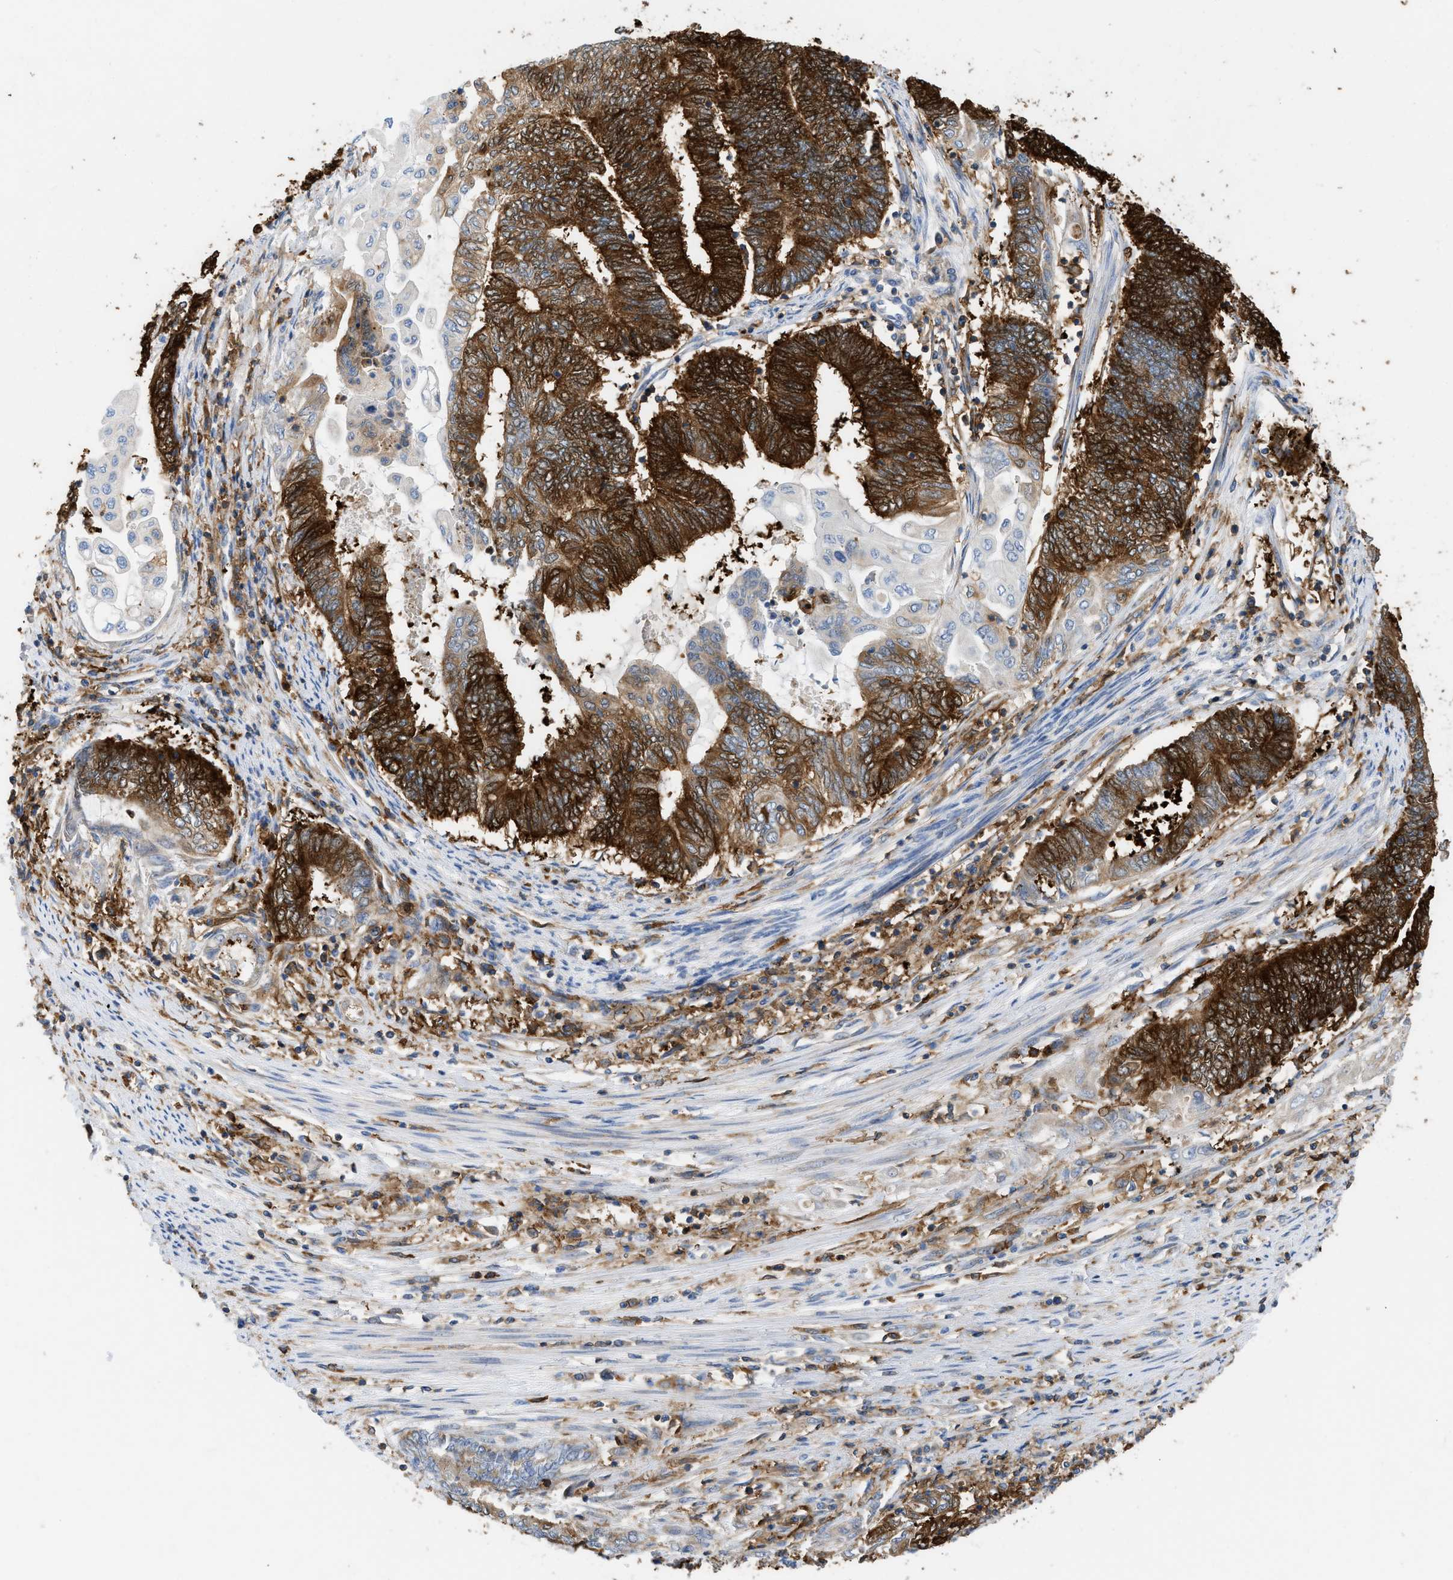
{"staining": {"intensity": "strong", "quantity": ">75%", "location": "cytoplasmic/membranous"}, "tissue": "endometrial cancer", "cell_type": "Tumor cells", "image_type": "cancer", "snomed": [{"axis": "morphology", "description": "Adenocarcinoma, NOS"}, {"axis": "topography", "description": "Uterus"}, {"axis": "topography", "description": "Endometrium"}], "caption": "Human endometrial cancer (adenocarcinoma) stained with a protein marker exhibits strong staining in tumor cells.", "gene": "GPAT4", "patient": {"sex": "female", "age": 70}}